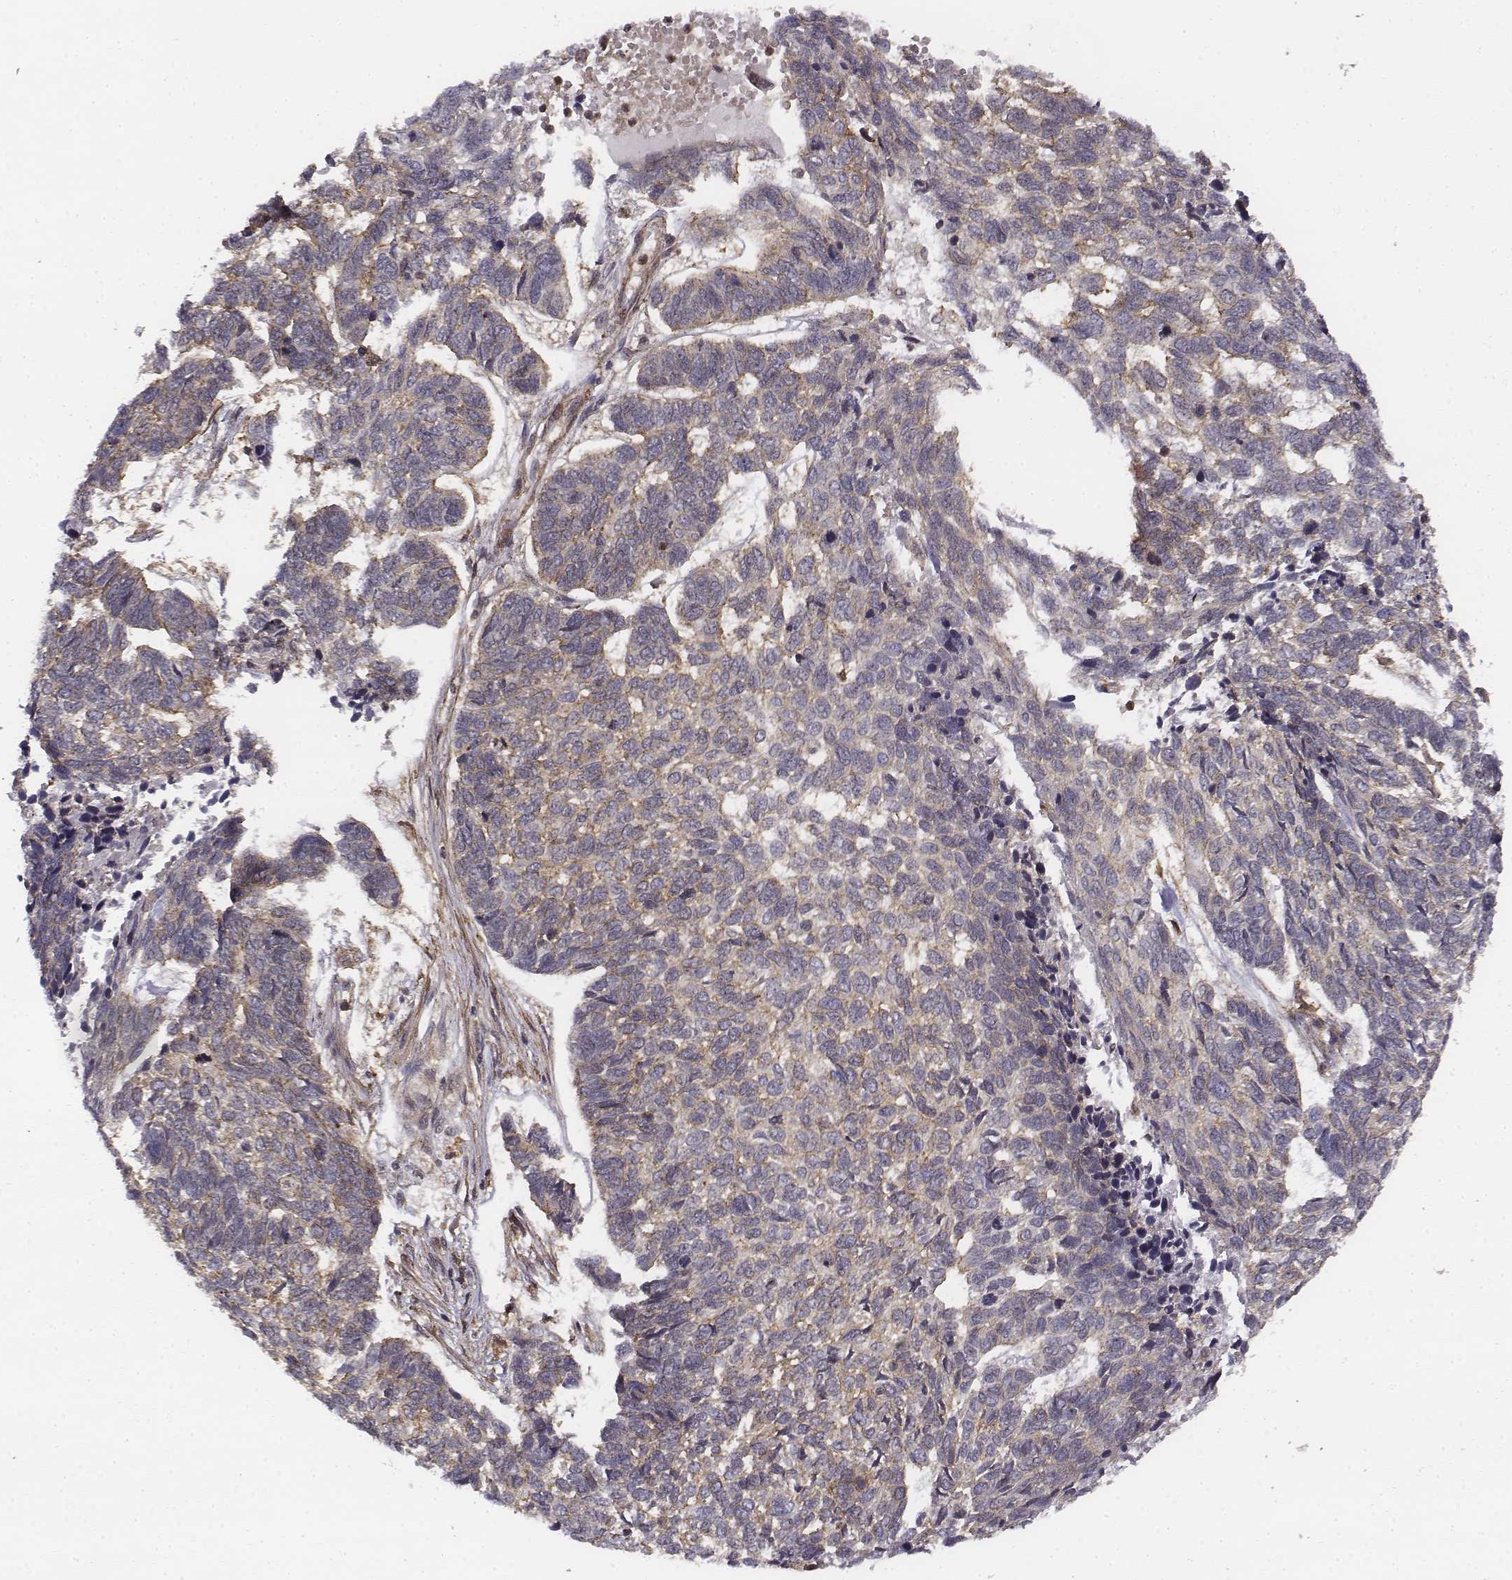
{"staining": {"intensity": "weak", "quantity": "25%-75%", "location": "cytoplasmic/membranous"}, "tissue": "skin cancer", "cell_type": "Tumor cells", "image_type": "cancer", "snomed": [{"axis": "morphology", "description": "Basal cell carcinoma"}, {"axis": "topography", "description": "Skin"}], "caption": "Skin cancer was stained to show a protein in brown. There is low levels of weak cytoplasmic/membranous staining in approximately 25%-75% of tumor cells. (Brightfield microscopy of DAB IHC at high magnification).", "gene": "ZFYVE19", "patient": {"sex": "female", "age": 65}}